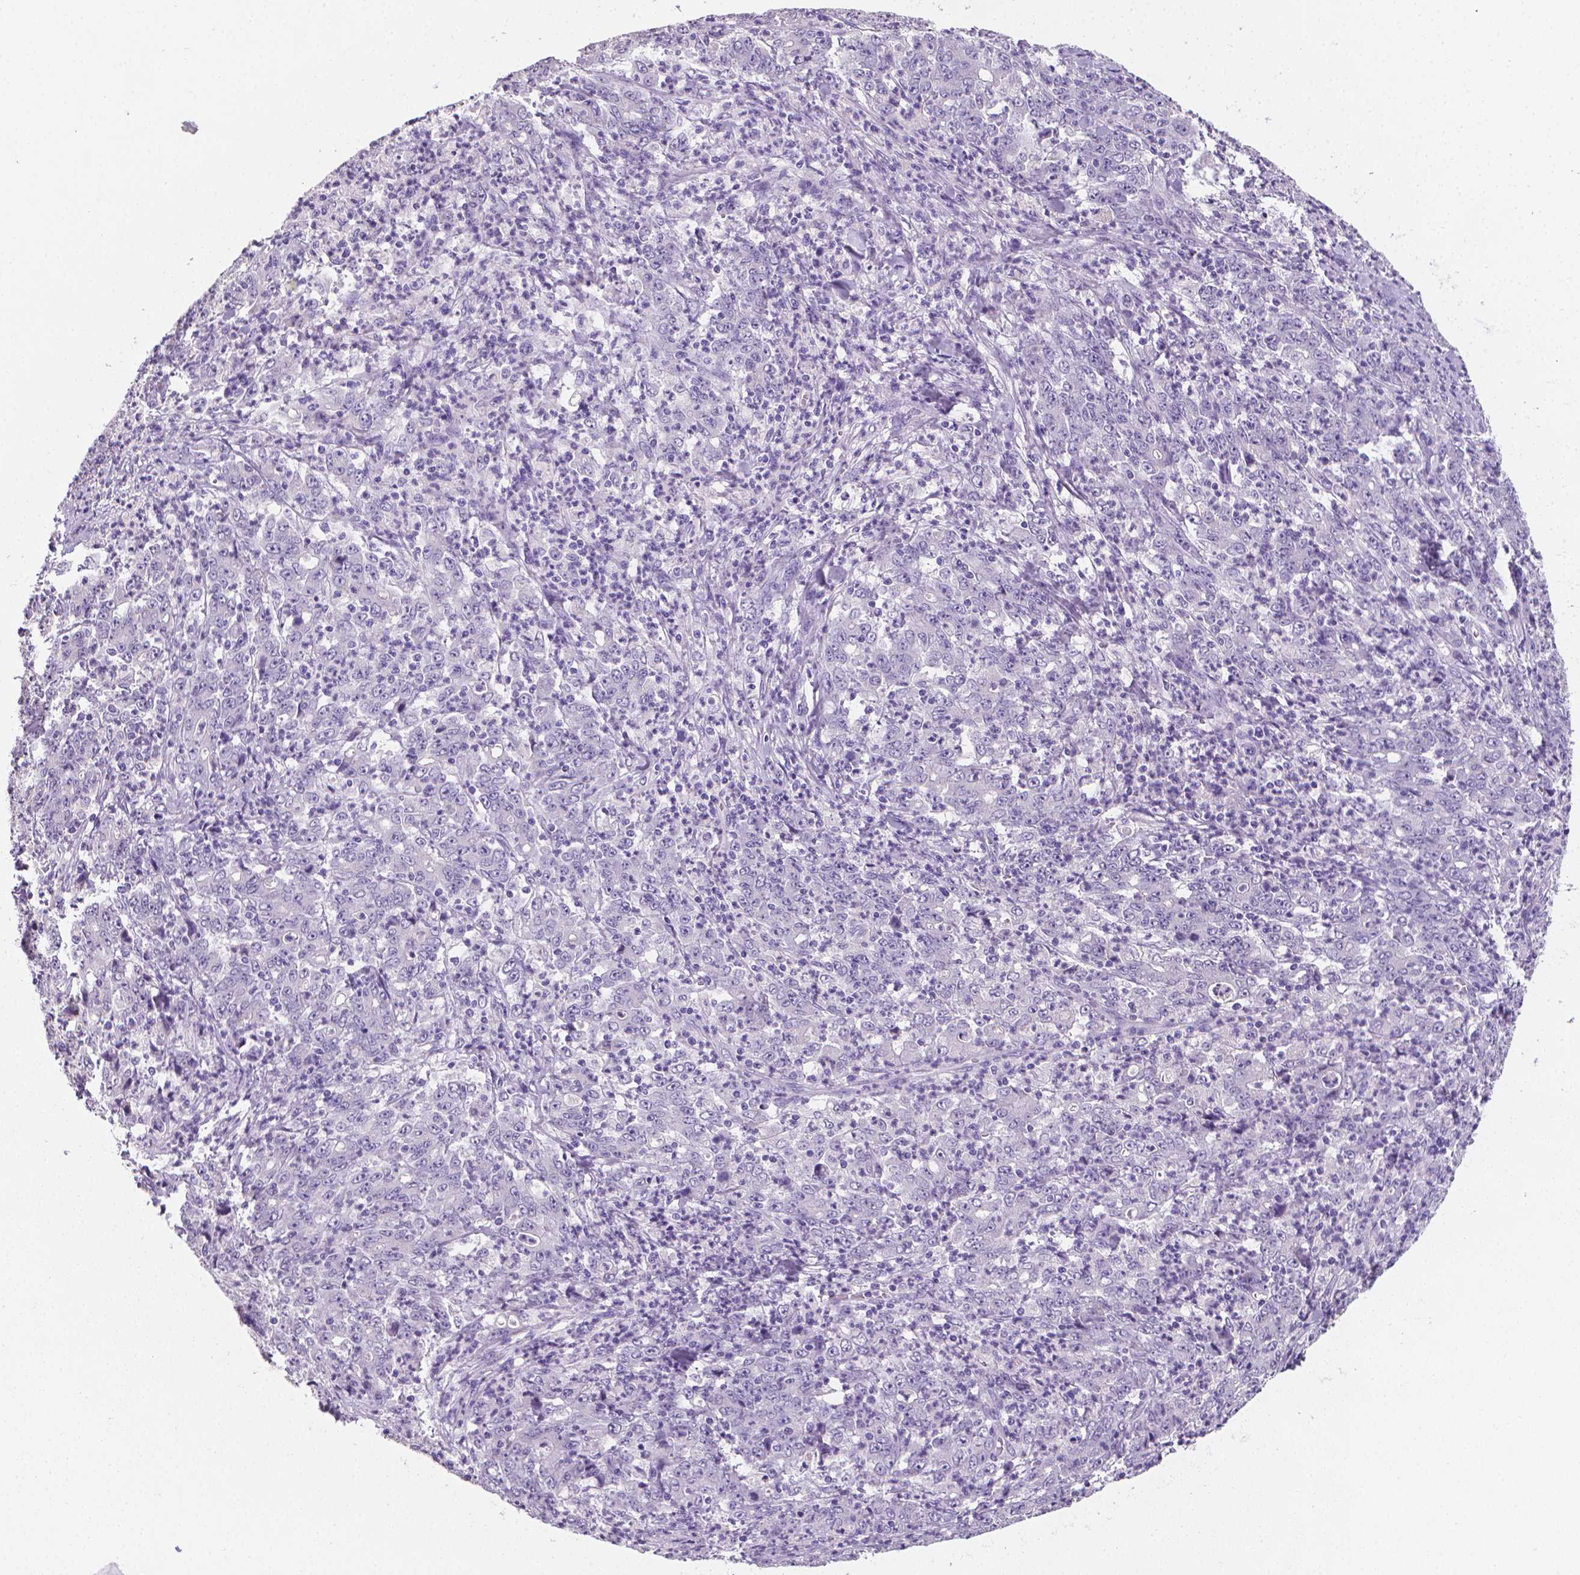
{"staining": {"intensity": "negative", "quantity": "none", "location": "none"}, "tissue": "stomach cancer", "cell_type": "Tumor cells", "image_type": "cancer", "snomed": [{"axis": "morphology", "description": "Adenocarcinoma, NOS"}, {"axis": "topography", "description": "Stomach, lower"}], "caption": "The IHC micrograph has no significant staining in tumor cells of stomach cancer (adenocarcinoma) tissue. The staining is performed using DAB brown chromogen with nuclei counter-stained in using hematoxylin.", "gene": "XPNPEP2", "patient": {"sex": "female", "age": 71}}